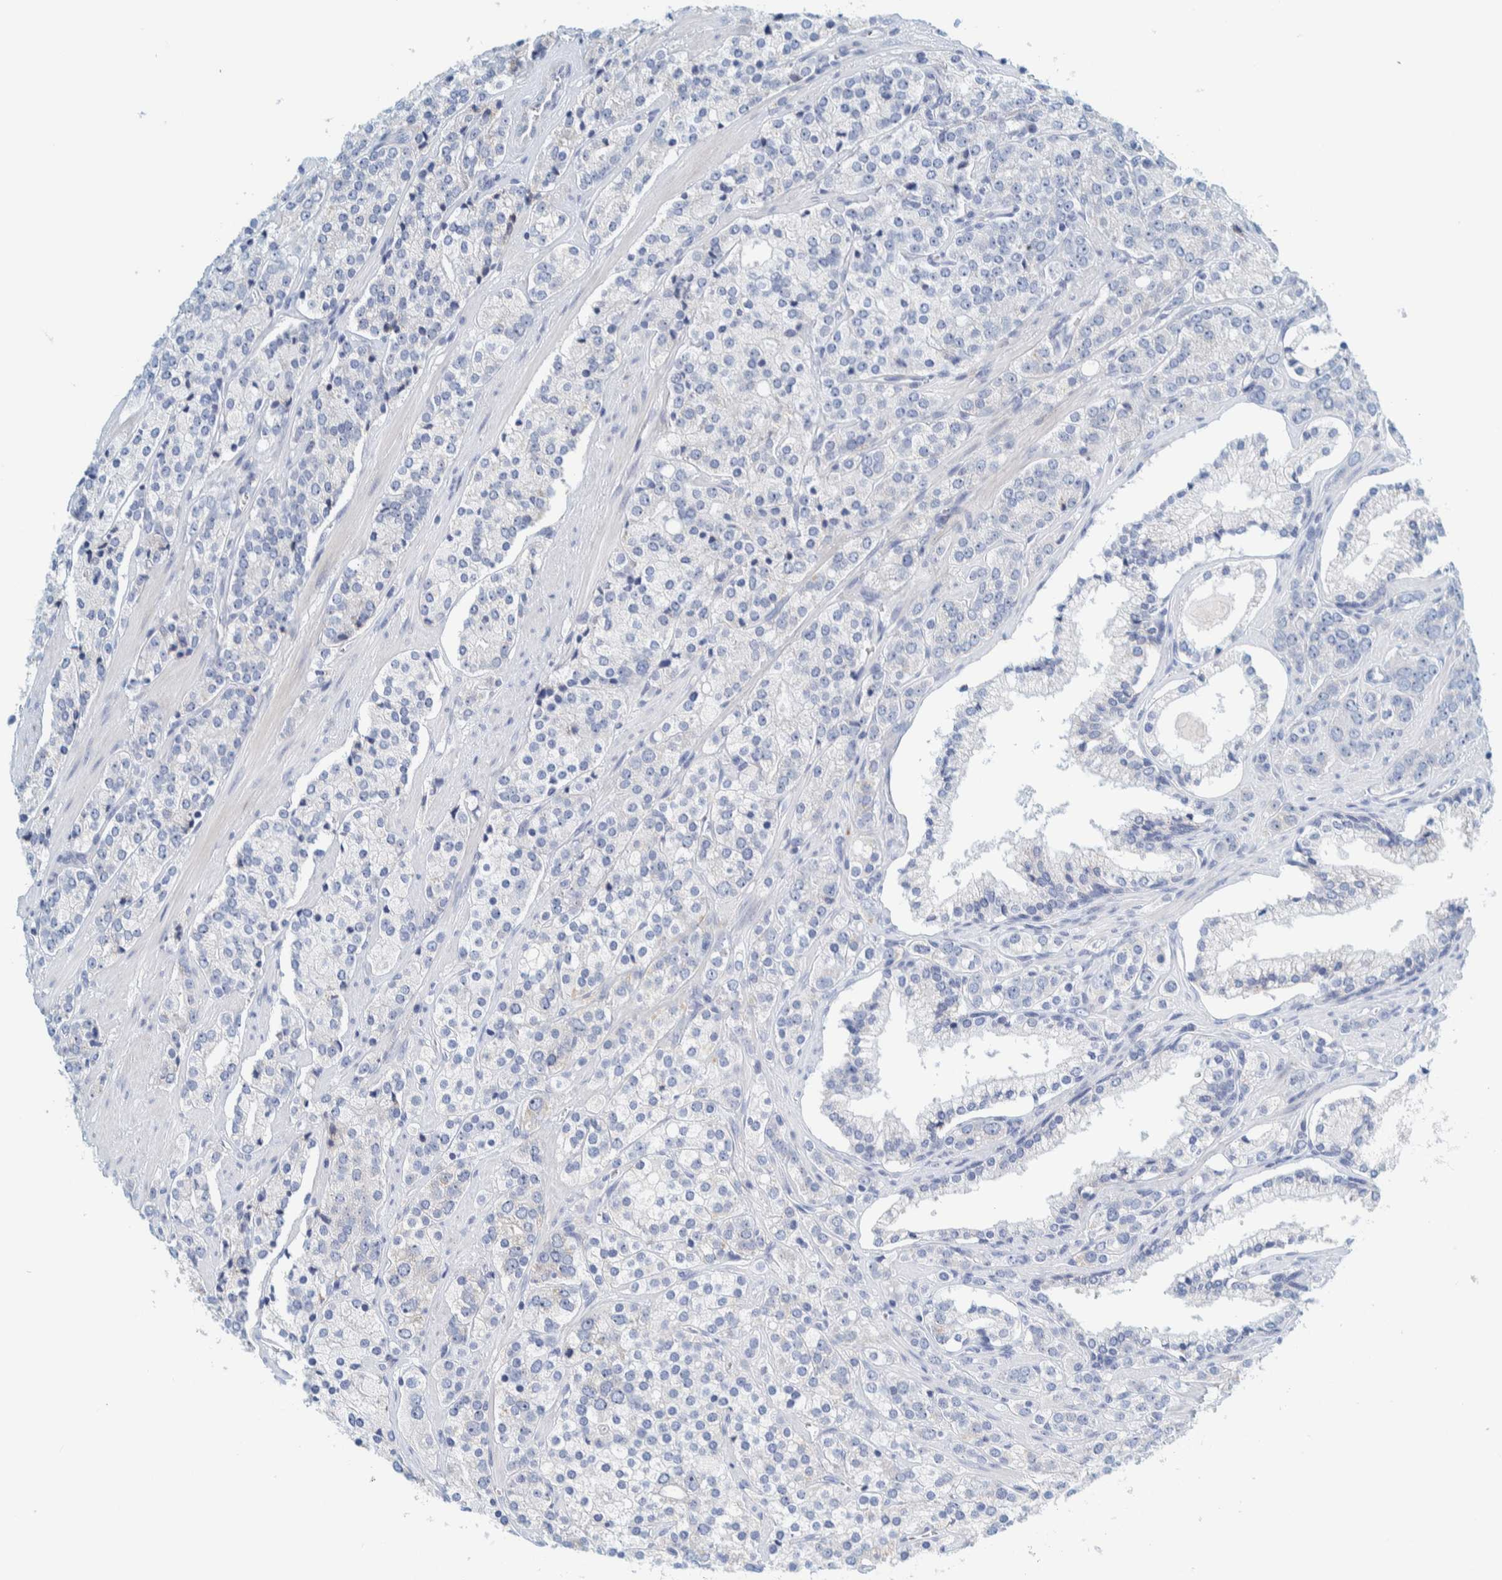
{"staining": {"intensity": "negative", "quantity": "none", "location": "none"}, "tissue": "prostate cancer", "cell_type": "Tumor cells", "image_type": "cancer", "snomed": [{"axis": "morphology", "description": "Adenocarcinoma, High grade"}, {"axis": "topography", "description": "Prostate"}], "caption": "Tumor cells are negative for protein expression in human prostate cancer. The staining is performed using DAB brown chromogen with nuclei counter-stained in using hematoxylin.", "gene": "MOG", "patient": {"sex": "male", "age": 71}}